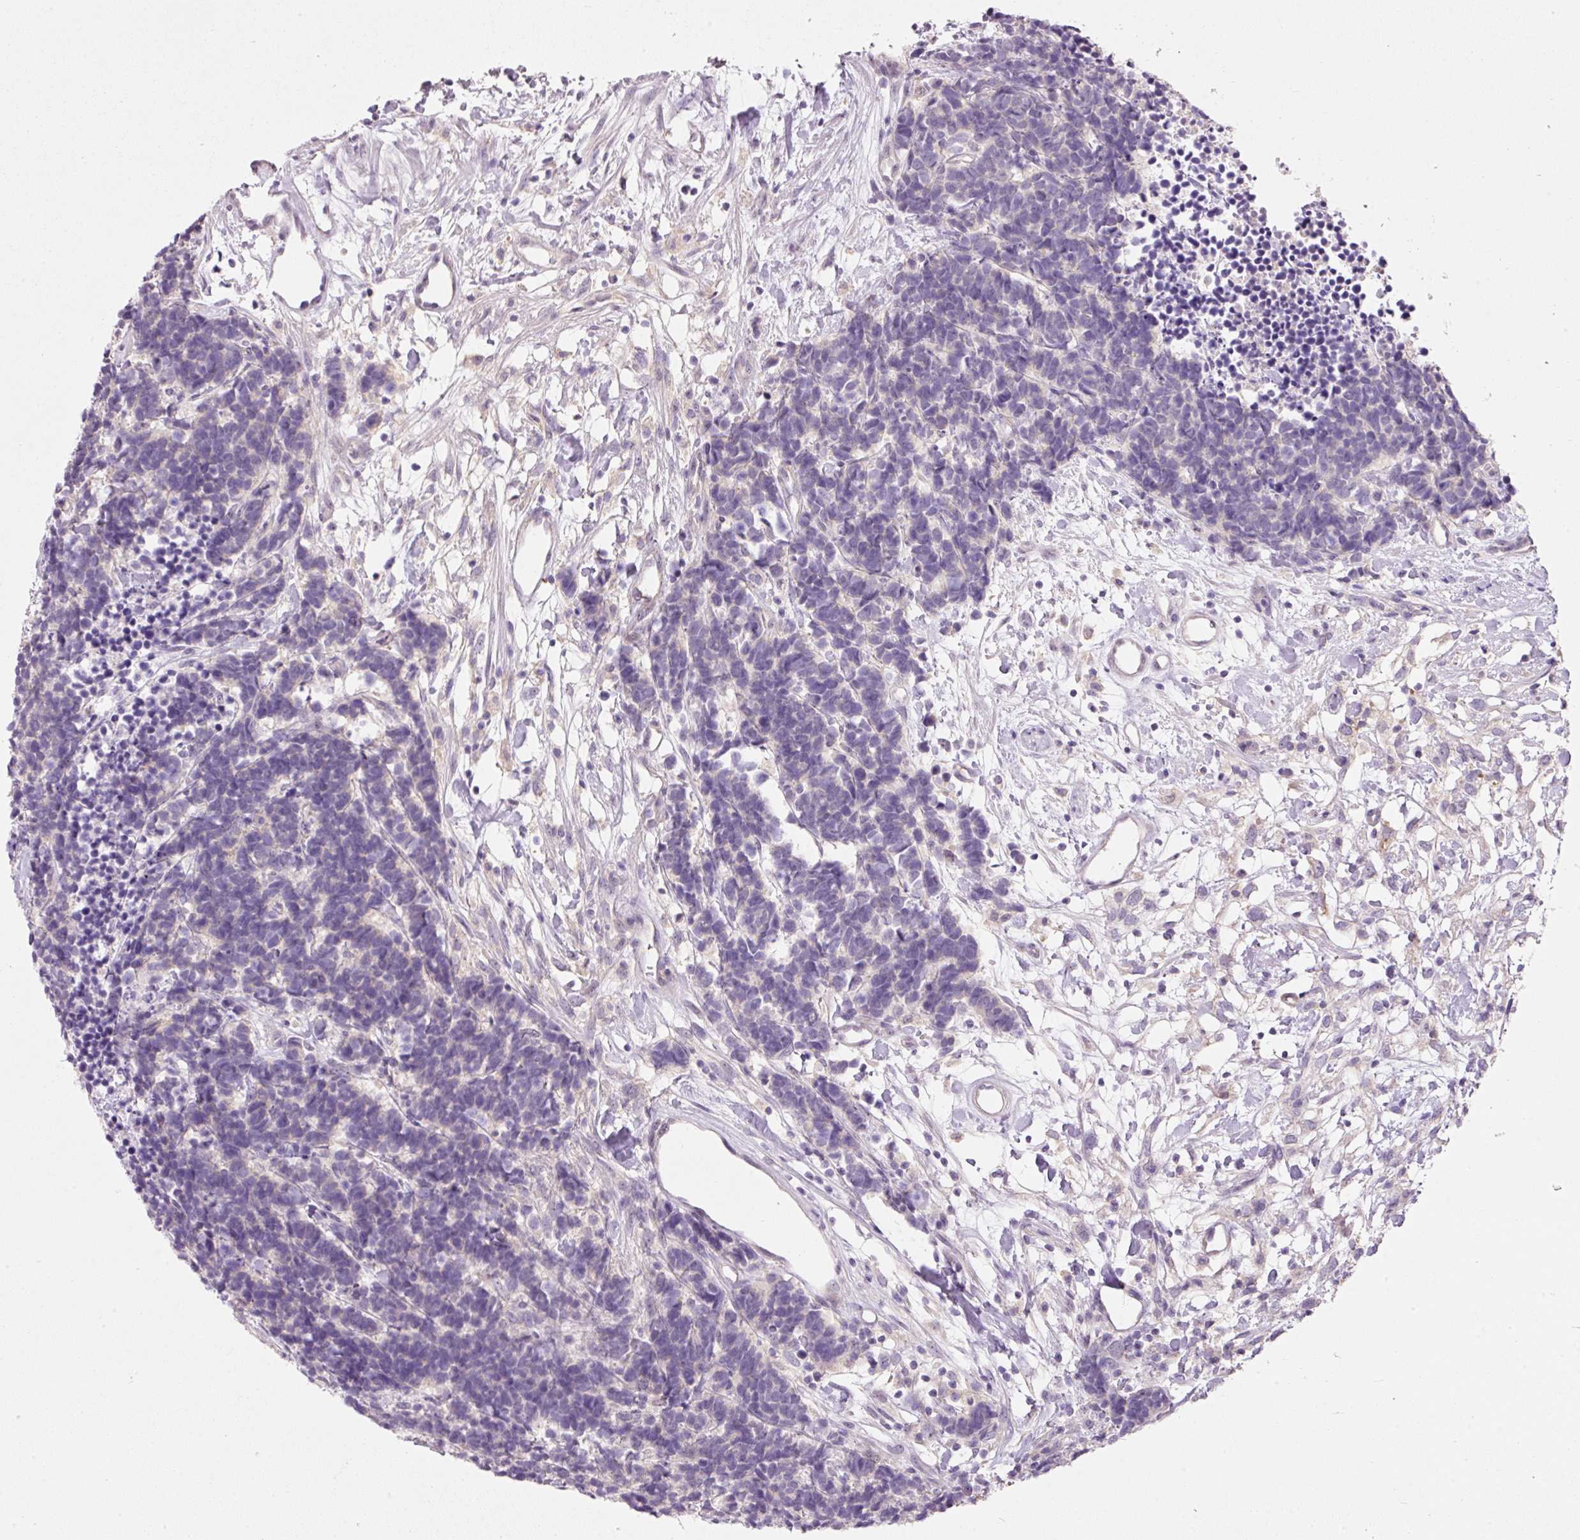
{"staining": {"intensity": "negative", "quantity": "none", "location": "none"}, "tissue": "carcinoid", "cell_type": "Tumor cells", "image_type": "cancer", "snomed": [{"axis": "morphology", "description": "Carcinoma, NOS"}, {"axis": "morphology", "description": "Carcinoid, malignant, NOS"}, {"axis": "topography", "description": "Urinary bladder"}], "caption": "There is no significant positivity in tumor cells of carcinoid (malignant).", "gene": "TMEM37", "patient": {"sex": "male", "age": 57}}